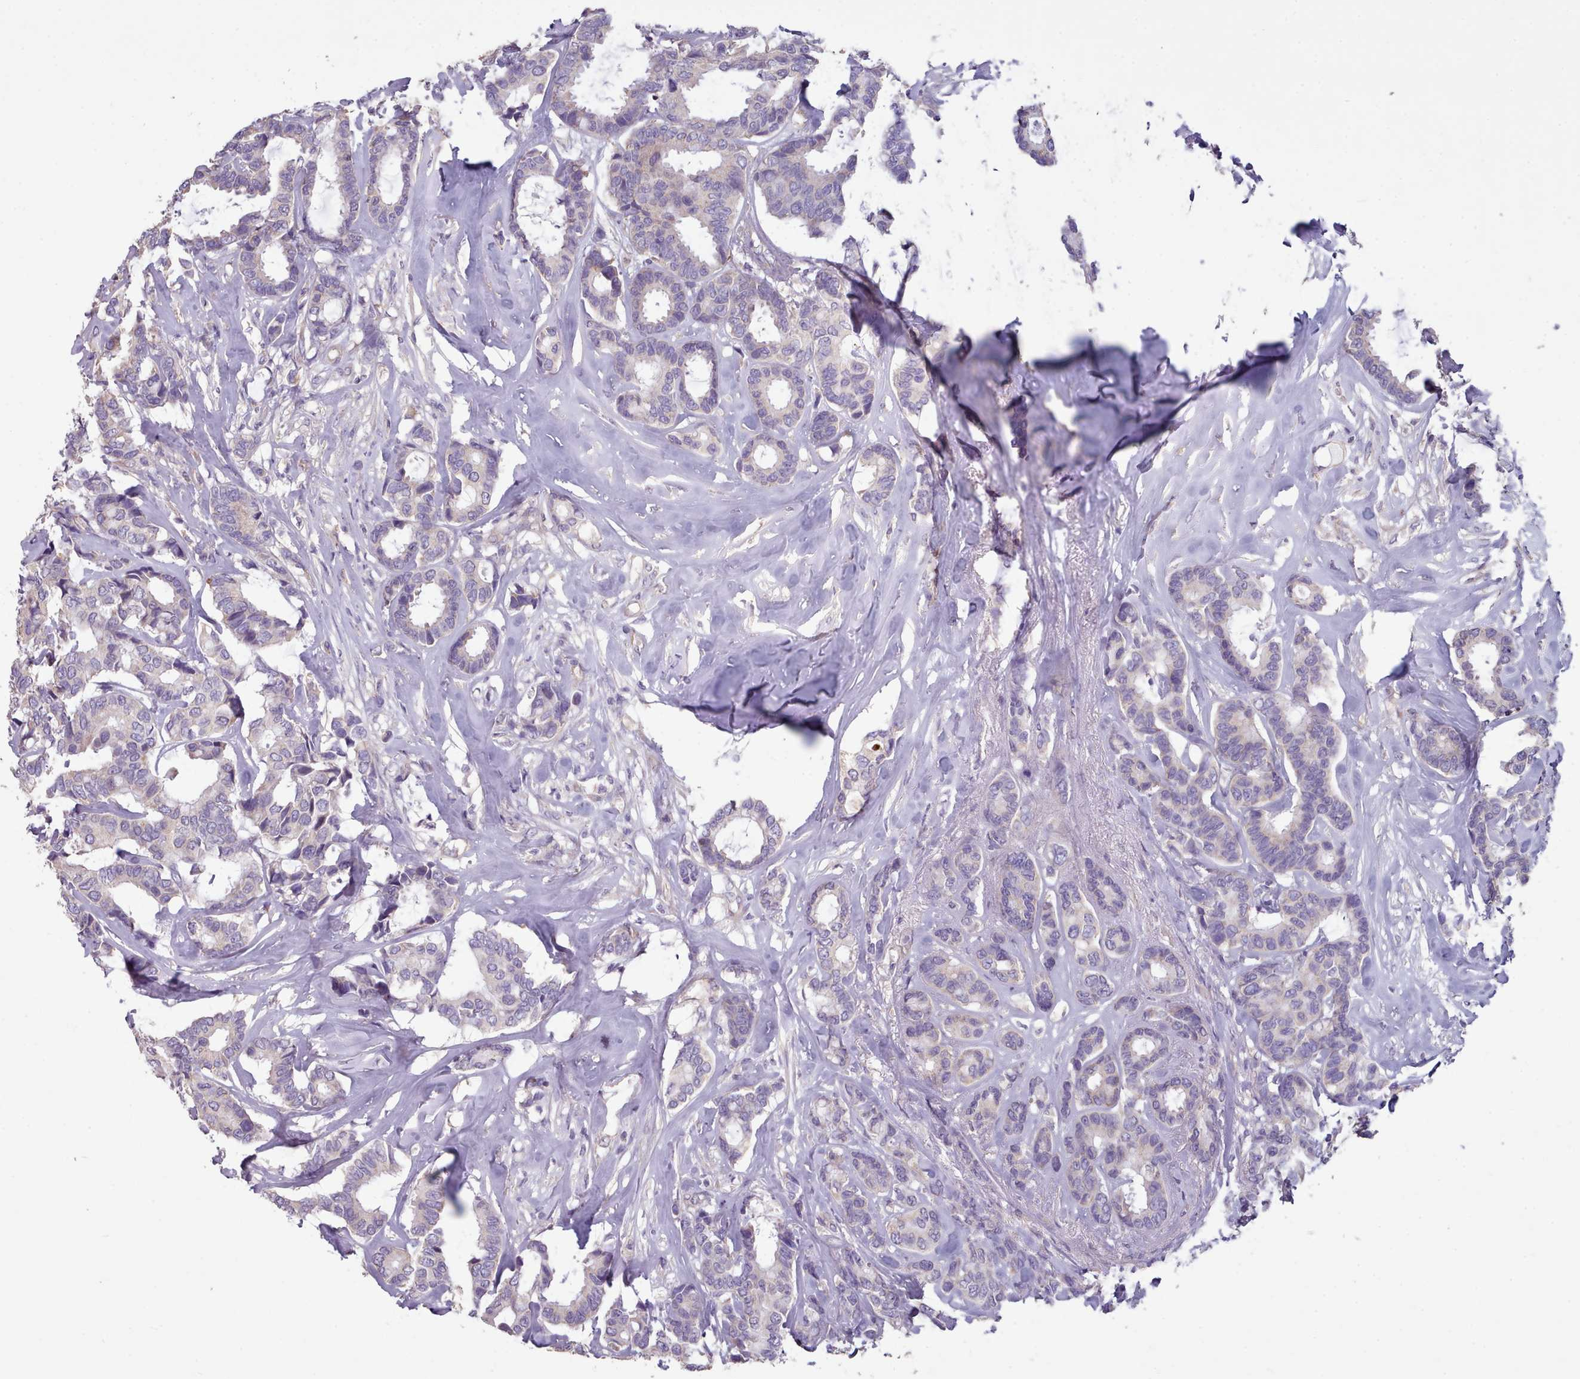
{"staining": {"intensity": "negative", "quantity": "none", "location": "none"}, "tissue": "breast cancer", "cell_type": "Tumor cells", "image_type": "cancer", "snomed": [{"axis": "morphology", "description": "Duct carcinoma"}, {"axis": "topography", "description": "Breast"}], "caption": "Intraductal carcinoma (breast) stained for a protein using IHC shows no expression tumor cells.", "gene": "DPF1", "patient": {"sex": "female", "age": 87}}